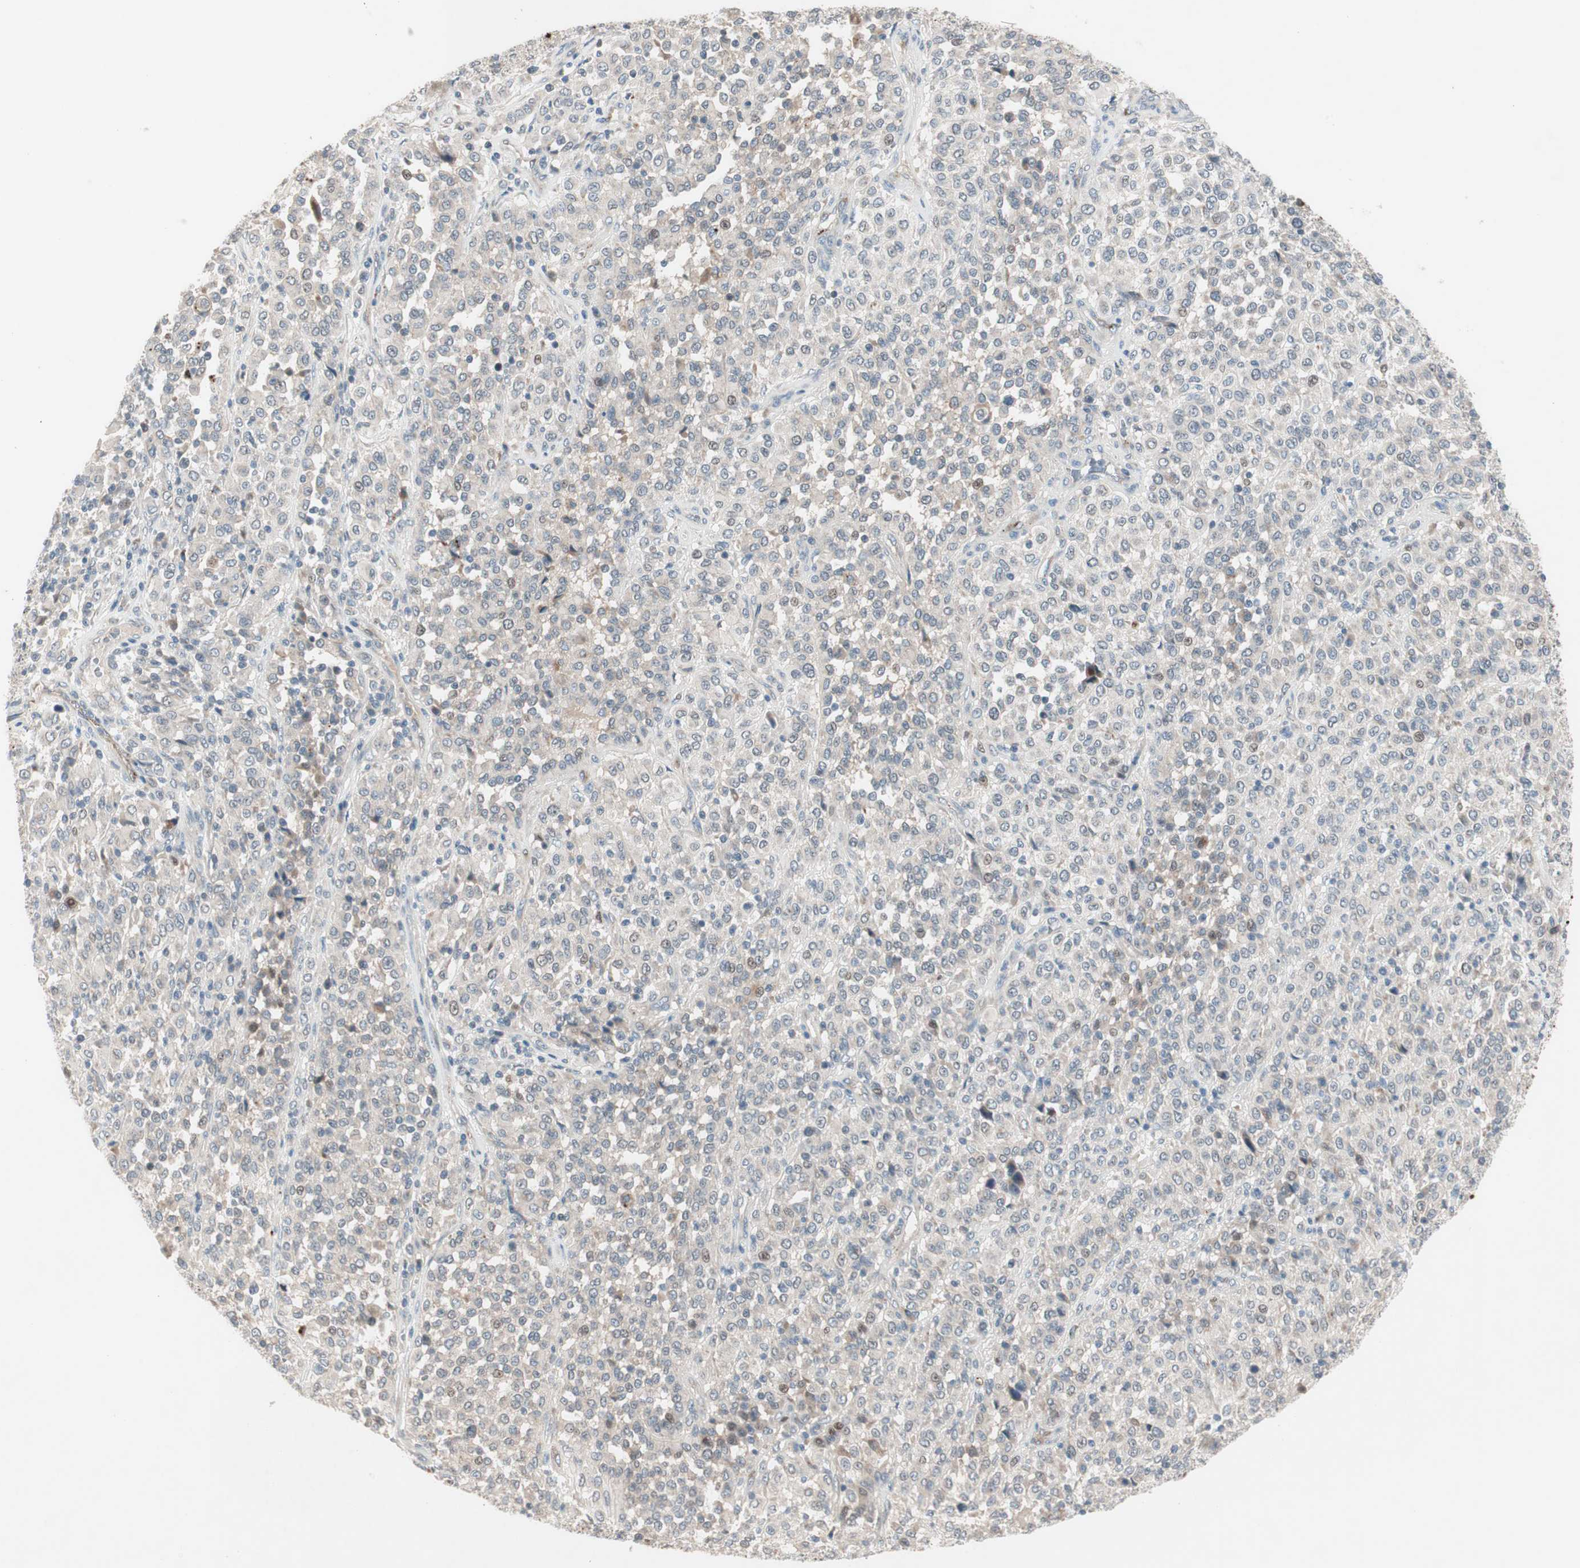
{"staining": {"intensity": "weak", "quantity": "25%-75%", "location": "cytoplasmic/membranous"}, "tissue": "melanoma", "cell_type": "Tumor cells", "image_type": "cancer", "snomed": [{"axis": "morphology", "description": "Malignant melanoma, Metastatic site"}, {"axis": "topography", "description": "Pancreas"}], "caption": "Immunohistochemistry (IHC) of melanoma exhibits low levels of weak cytoplasmic/membranous staining in approximately 25%-75% of tumor cells.", "gene": "FGFR4", "patient": {"sex": "female", "age": 30}}